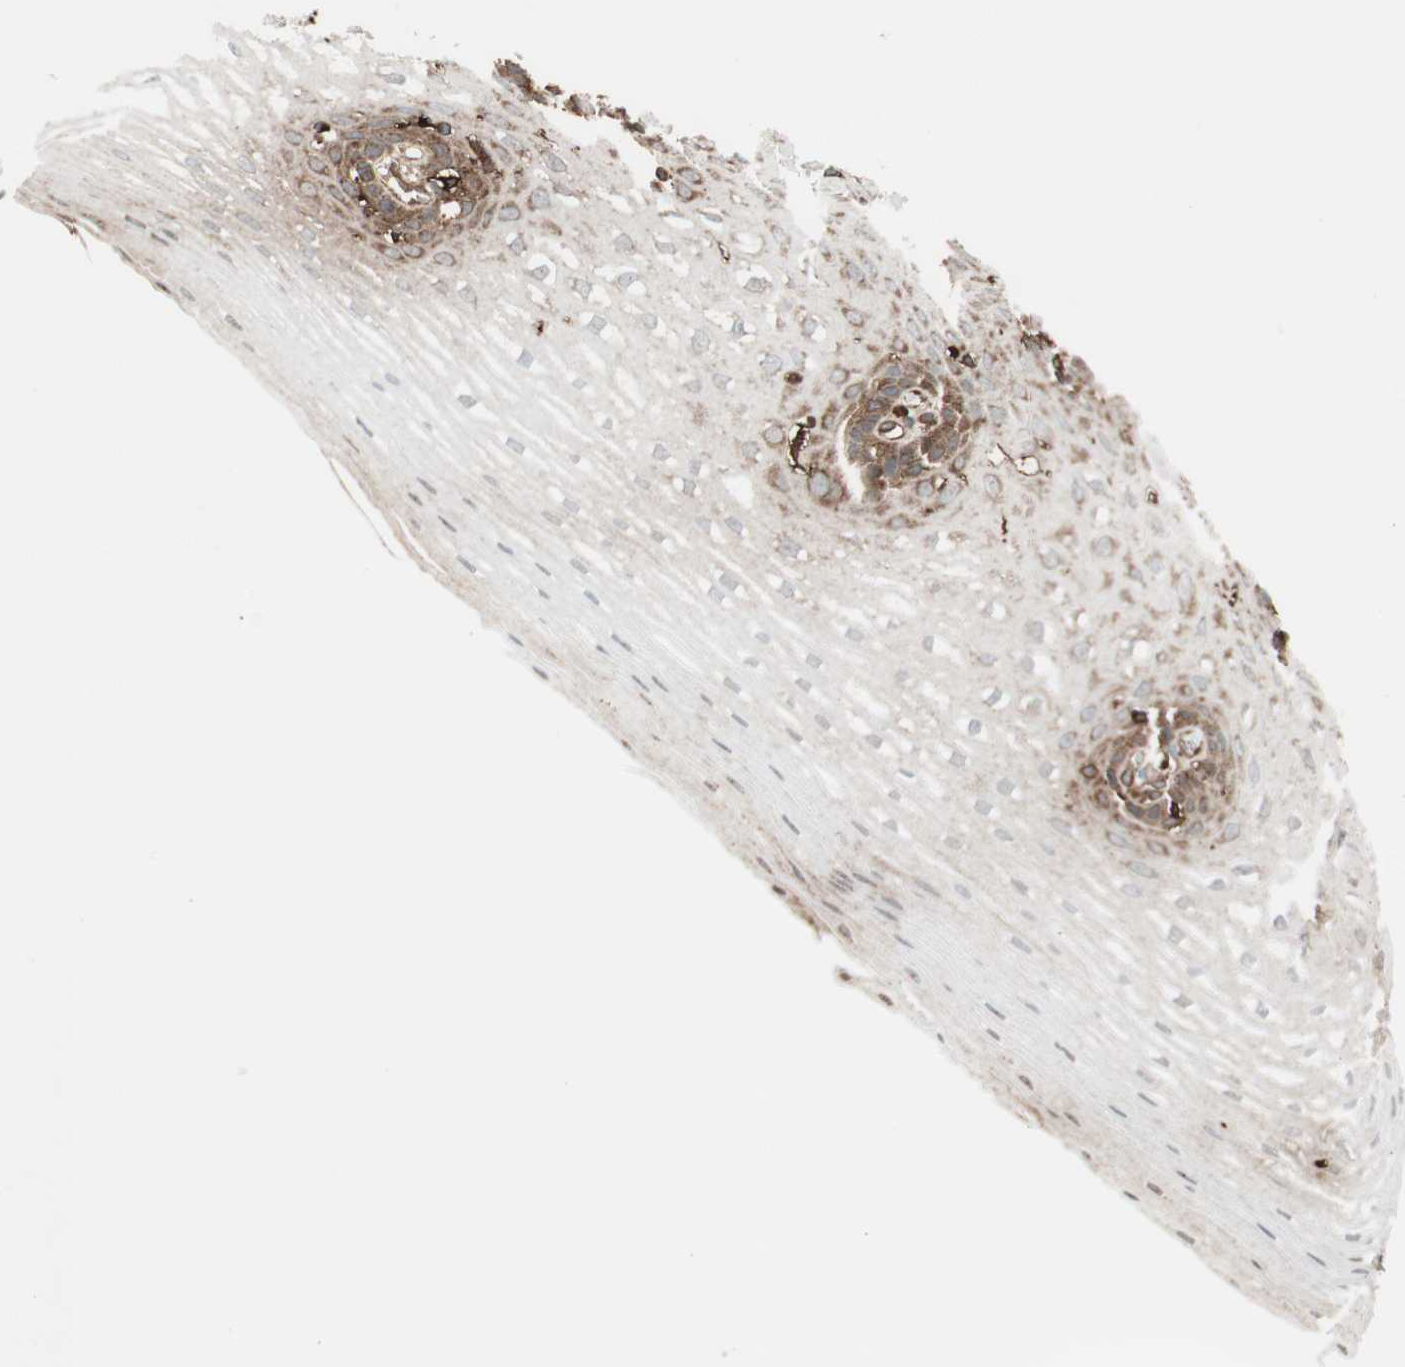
{"staining": {"intensity": "moderate", "quantity": "<25%", "location": "cytoplasmic/membranous"}, "tissue": "esophagus", "cell_type": "Squamous epithelial cells", "image_type": "normal", "snomed": [{"axis": "morphology", "description": "Normal tissue, NOS"}, {"axis": "topography", "description": "Esophagus"}], "caption": "A low amount of moderate cytoplasmic/membranous expression is seen in about <25% of squamous epithelial cells in benign esophagus. (Brightfield microscopy of DAB IHC at high magnification).", "gene": "VASP", "patient": {"sex": "male", "age": 48}}